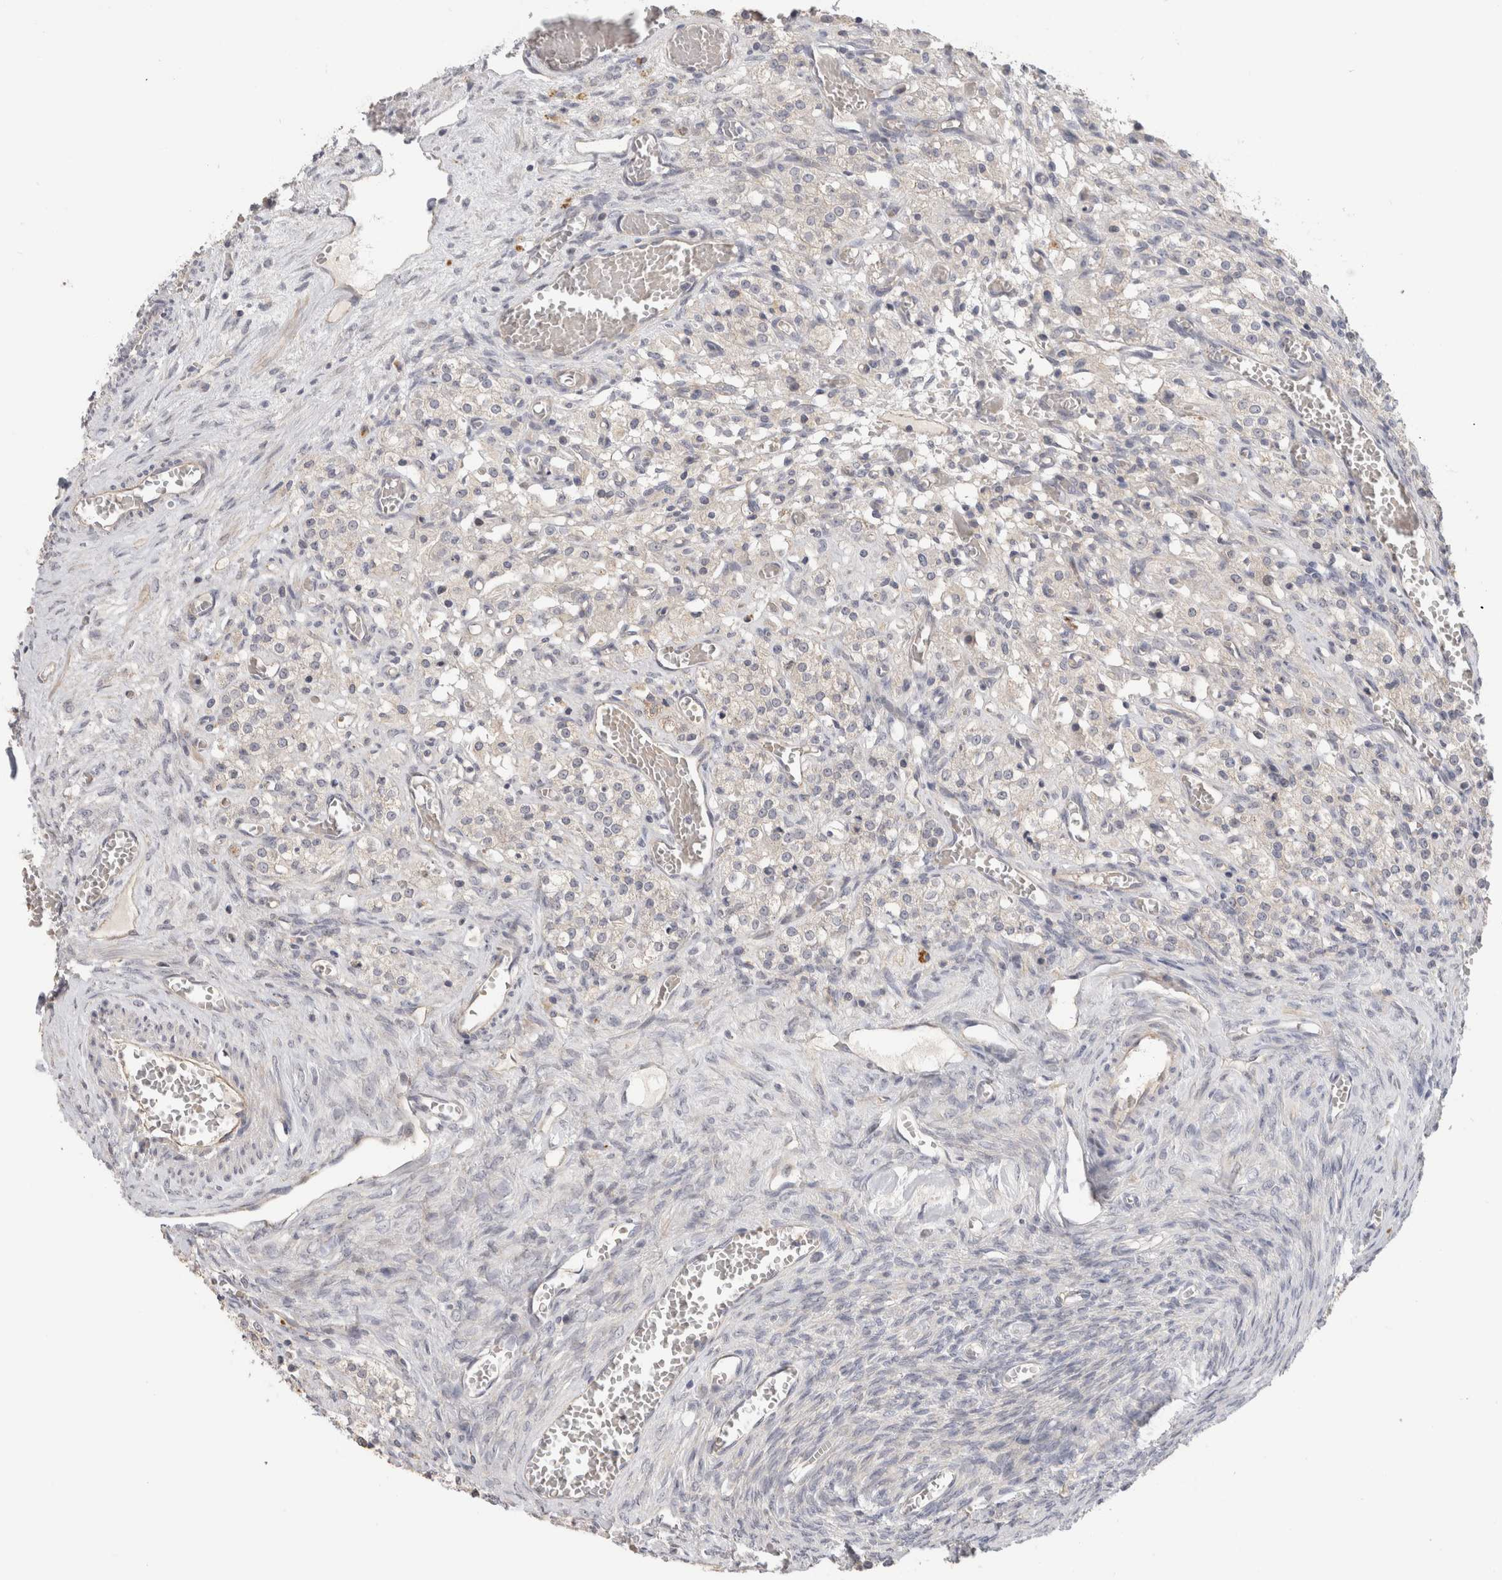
{"staining": {"intensity": "negative", "quantity": "none", "location": "none"}, "tissue": "ovary", "cell_type": "Follicle cells", "image_type": "normal", "snomed": [{"axis": "morphology", "description": "Normal tissue, NOS"}, {"axis": "topography", "description": "Ovary"}], "caption": "This photomicrograph is of benign ovary stained with IHC to label a protein in brown with the nuclei are counter-stained blue. There is no staining in follicle cells.", "gene": "AFP", "patient": {"sex": "female", "age": 27}}